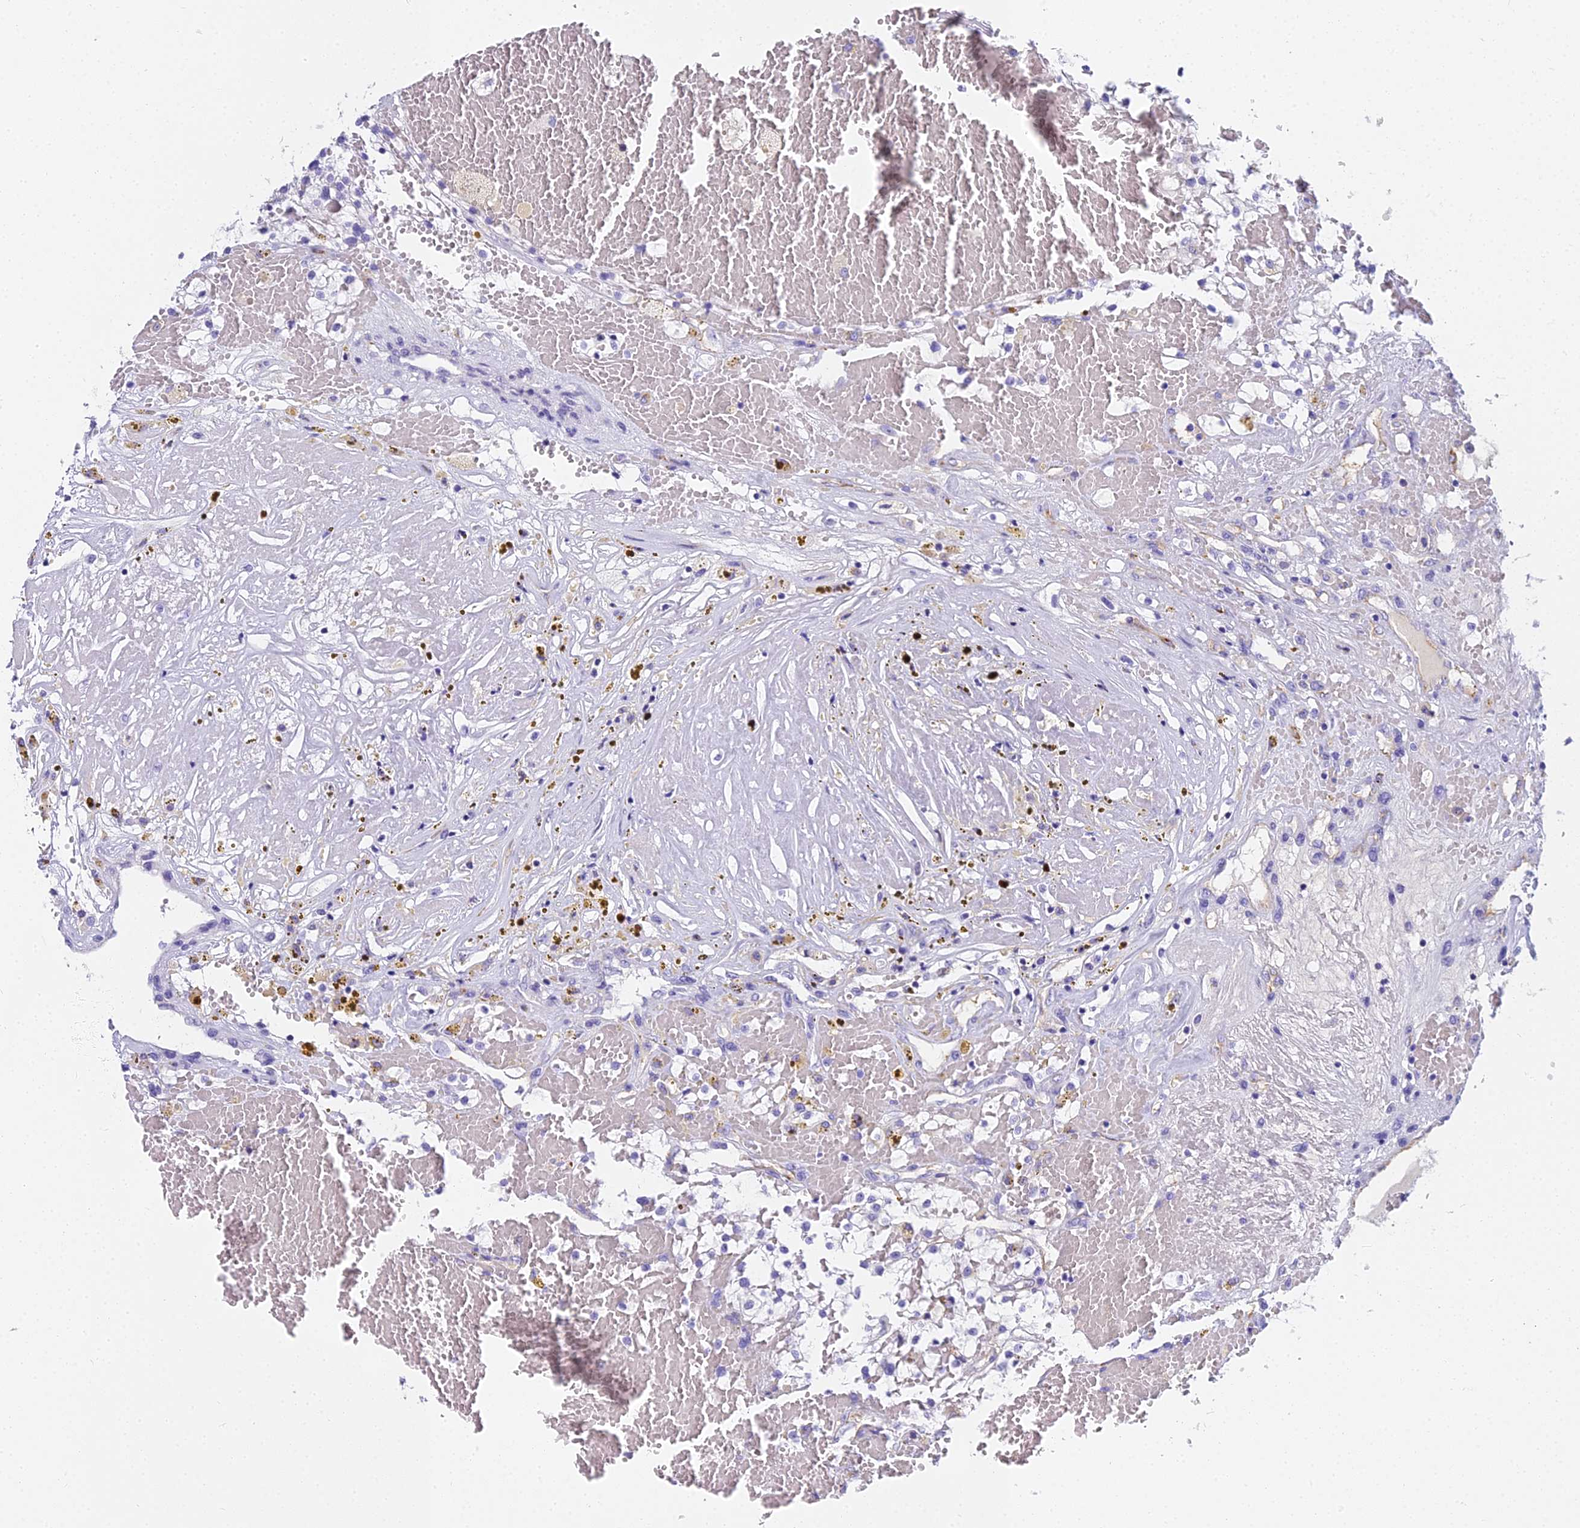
{"staining": {"intensity": "negative", "quantity": "none", "location": "none"}, "tissue": "renal cancer", "cell_type": "Tumor cells", "image_type": "cancer", "snomed": [{"axis": "morphology", "description": "Normal tissue, NOS"}, {"axis": "morphology", "description": "Adenocarcinoma, NOS"}, {"axis": "topography", "description": "Kidney"}], "caption": "Immunohistochemical staining of human renal adenocarcinoma demonstrates no significant positivity in tumor cells.", "gene": "NINJ1", "patient": {"sex": "male", "age": 68}}